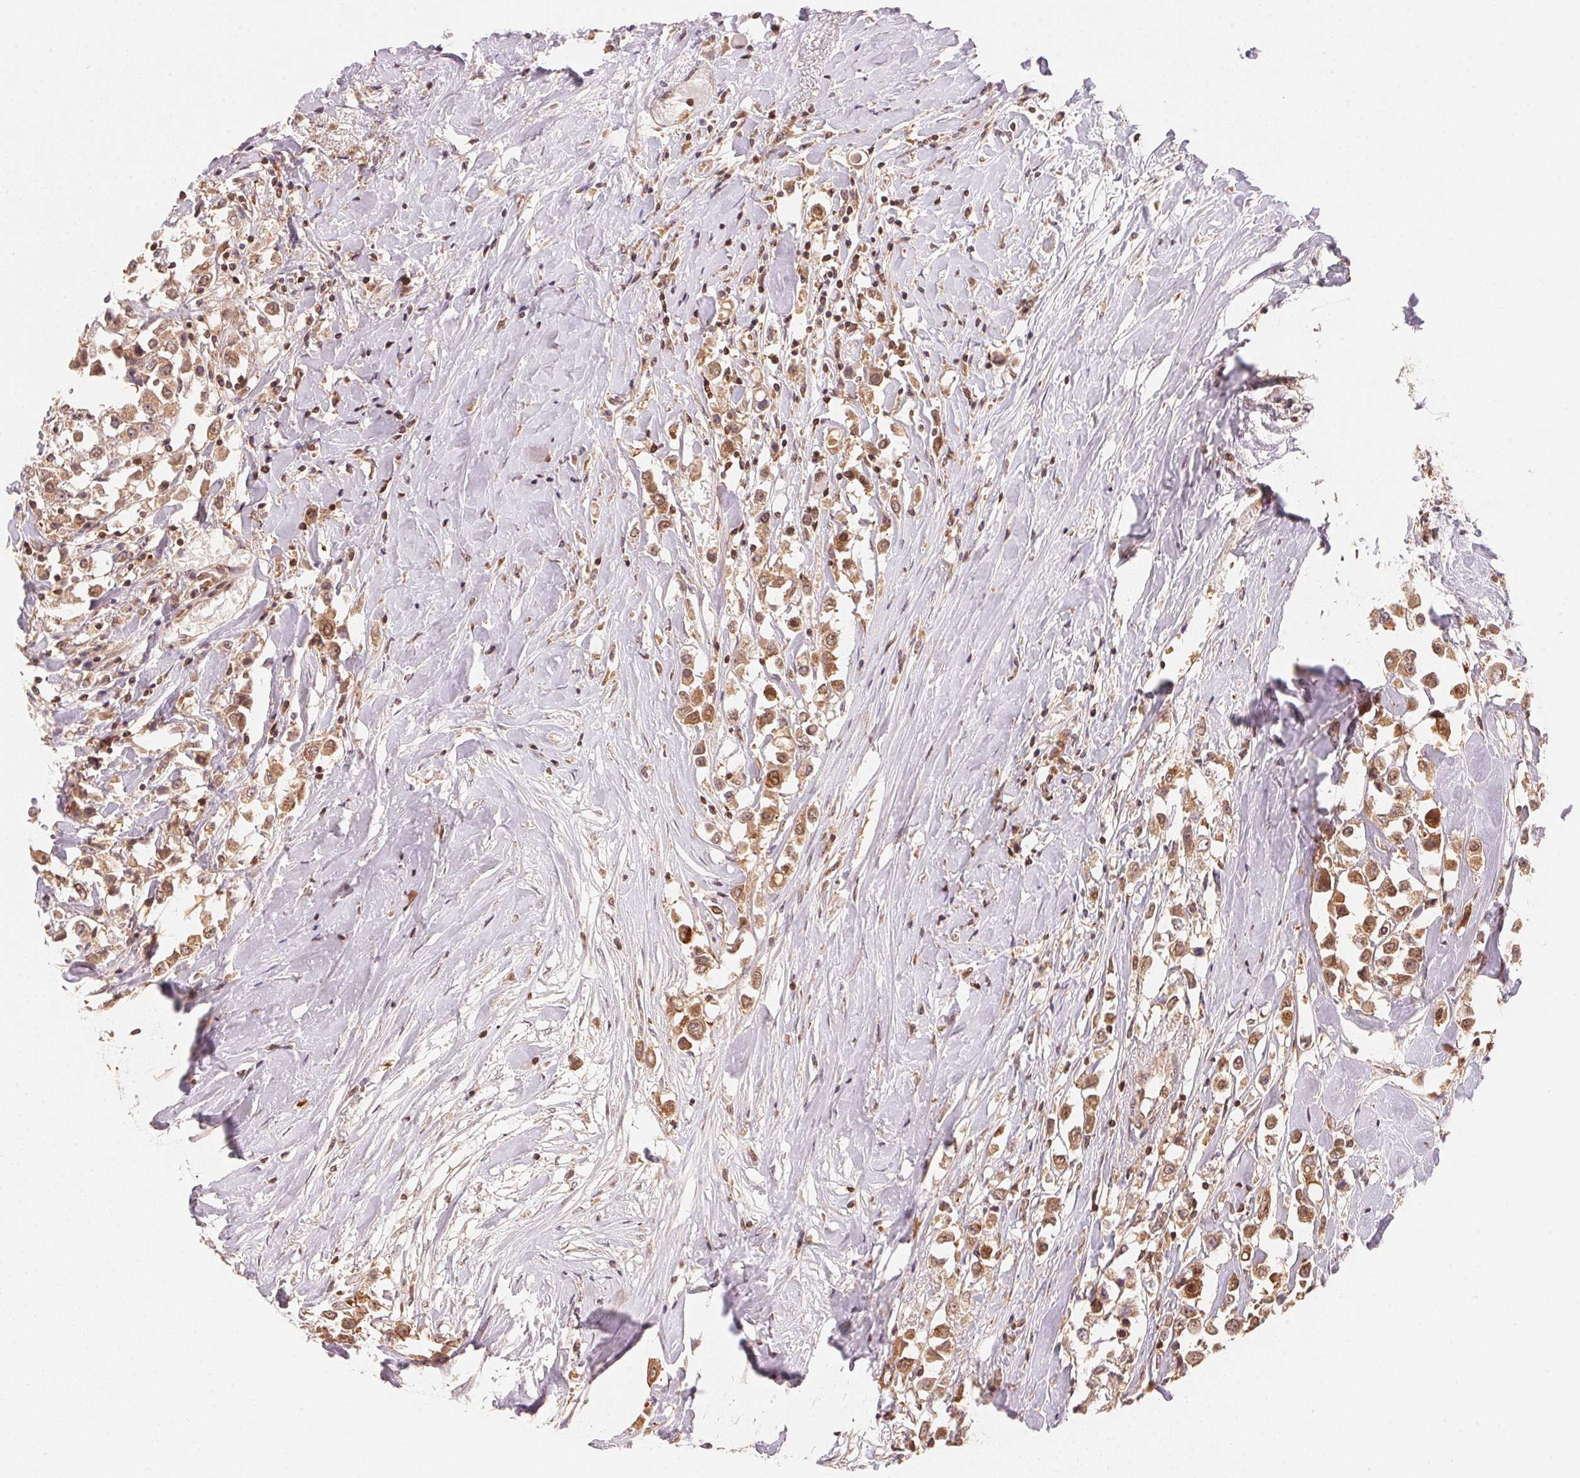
{"staining": {"intensity": "moderate", "quantity": ">75%", "location": "cytoplasmic/membranous,nuclear"}, "tissue": "breast cancer", "cell_type": "Tumor cells", "image_type": "cancer", "snomed": [{"axis": "morphology", "description": "Duct carcinoma"}, {"axis": "topography", "description": "Breast"}], "caption": "High-magnification brightfield microscopy of infiltrating ductal carcinoma (breast) stained with DAB (brown) and counterstained with hematoxylin (blue). tumor cells exhibit moderate cytoplasmic/membranous and nuclear expression is seen in approximately>75% of cells.", "gene": "CCDC102B", "patient": {"sex": "female", "age": 61}}